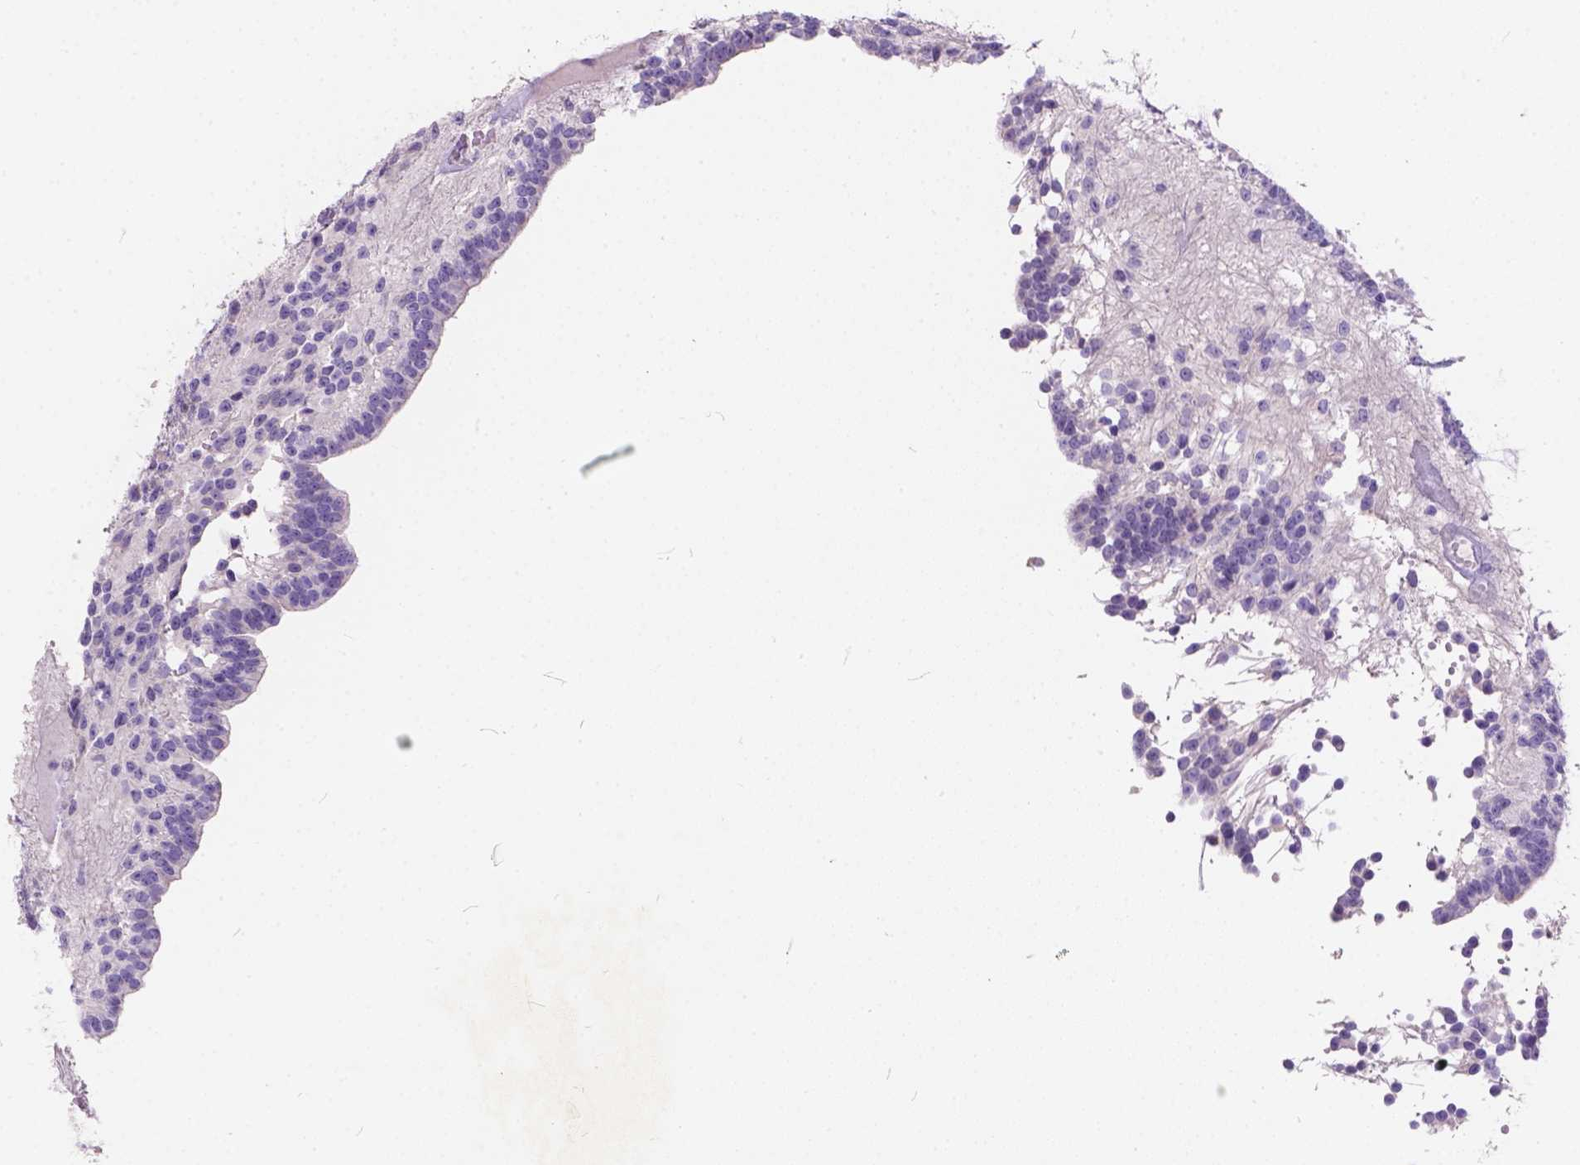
{"staining": {"intensity": "negative", "quantity": "none", "location": "none"}, "tissue": "glioma", "cell_type": "Tumor cells", "image_type": "cancer", "snomed": [{"axis": "morphology", "description": "Glioma, malignant, Low grade"}, {"axis": "topography", "description": "Brain"}], "caption": "There is no significant expression in tumor cells of malignant glioma (low-grade).", "gene": "PEX11G", "patient": {"sex": "male", "age": 31}}